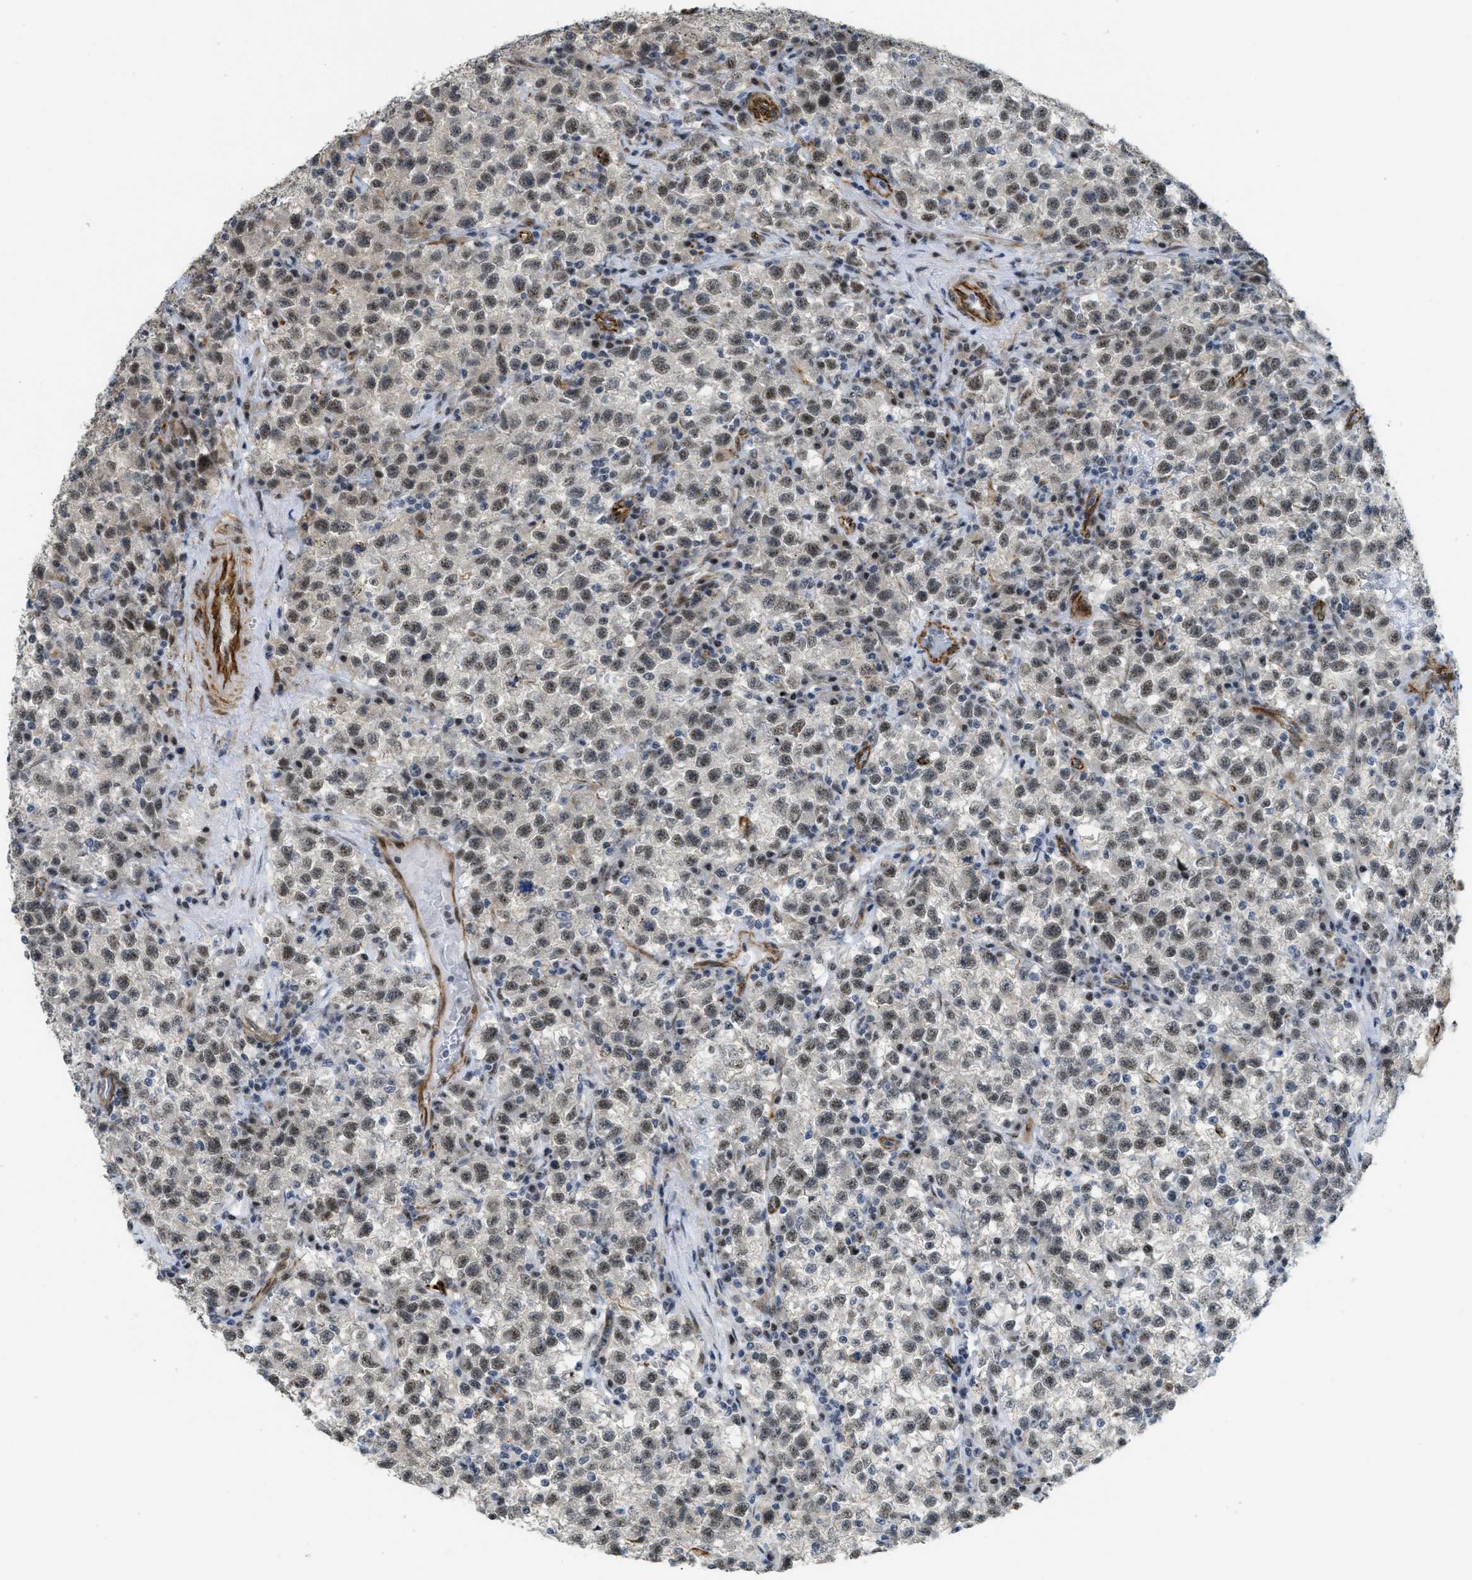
{"staining": {"intensity": "moderate", "quantity": ">75%", "location": "nuclear"}, "tissue": "testis cancer", "cell_type": "Tumor cells", "image_type": "cancer", "snomed": [{"axis": "morphology", "description": "Seminoma, NOS"}, {"axis": "topography", "description": "Testis"}], "caption": "Testis seminoma stained with a protein marker demonstrates moderate staining in tumor cells.", "gene": "LRRC8B", "patient": {"sex": "male", "age": 22}}